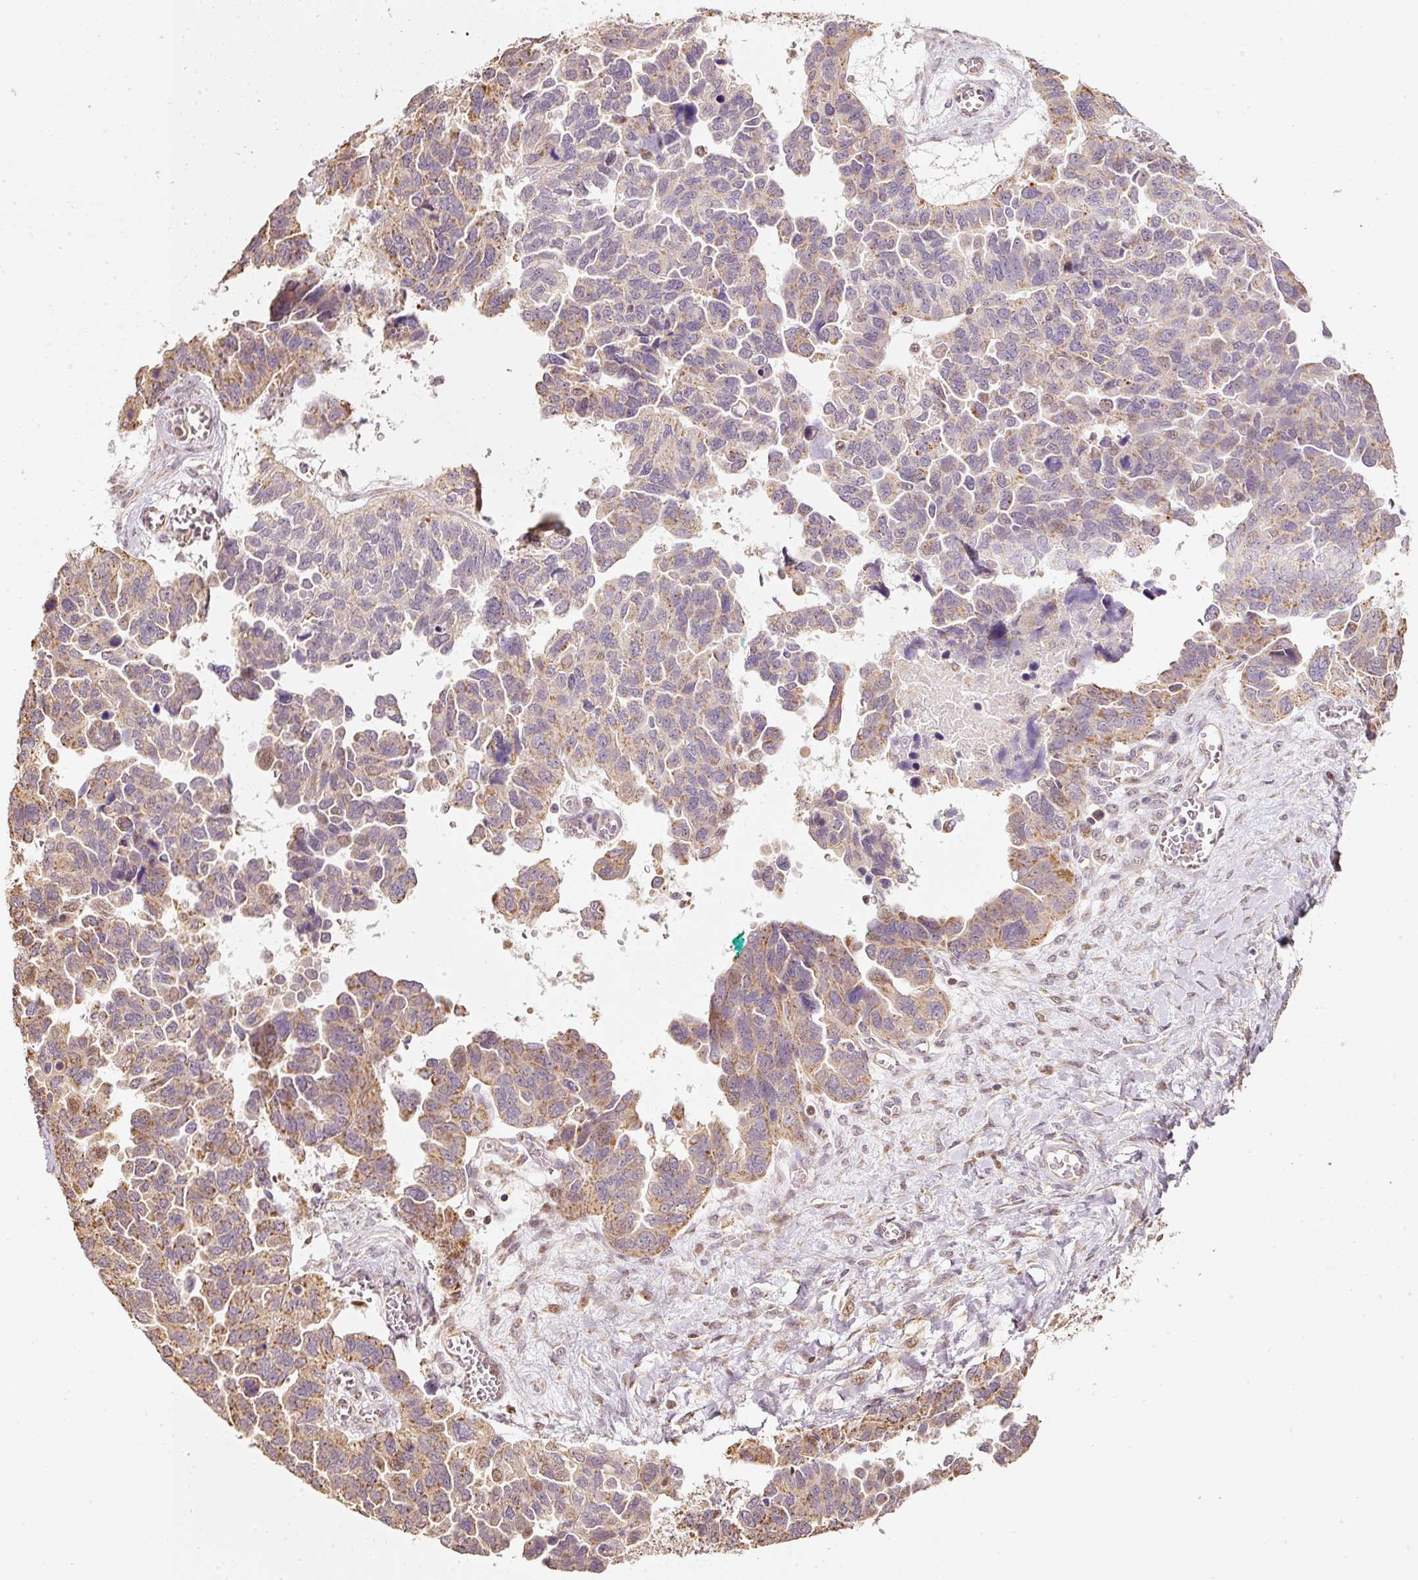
{"staining": {"intensity": "moderate", "quantity": "25%-75%", "location": "cytoplasmic/membranous"}, "tissue": "ovarian cancer", "cell_type": "Tumor cells", "image_type": "cancer", "snomed": [{"axis": "morphology", "description": "Cystadenocarcinoma, serous, NOS"}, {"axis": "topography", "description": "Ovary"}], "caption": "Protein expression analysis of ovarian serous cystadenocarcinoma demonstrates moderate cytoplasmic/membranous positivity in approximately 25%-75% of tumor cells.", "gene": "RAB35", "patient": {"sex": "female", "age": 64}}